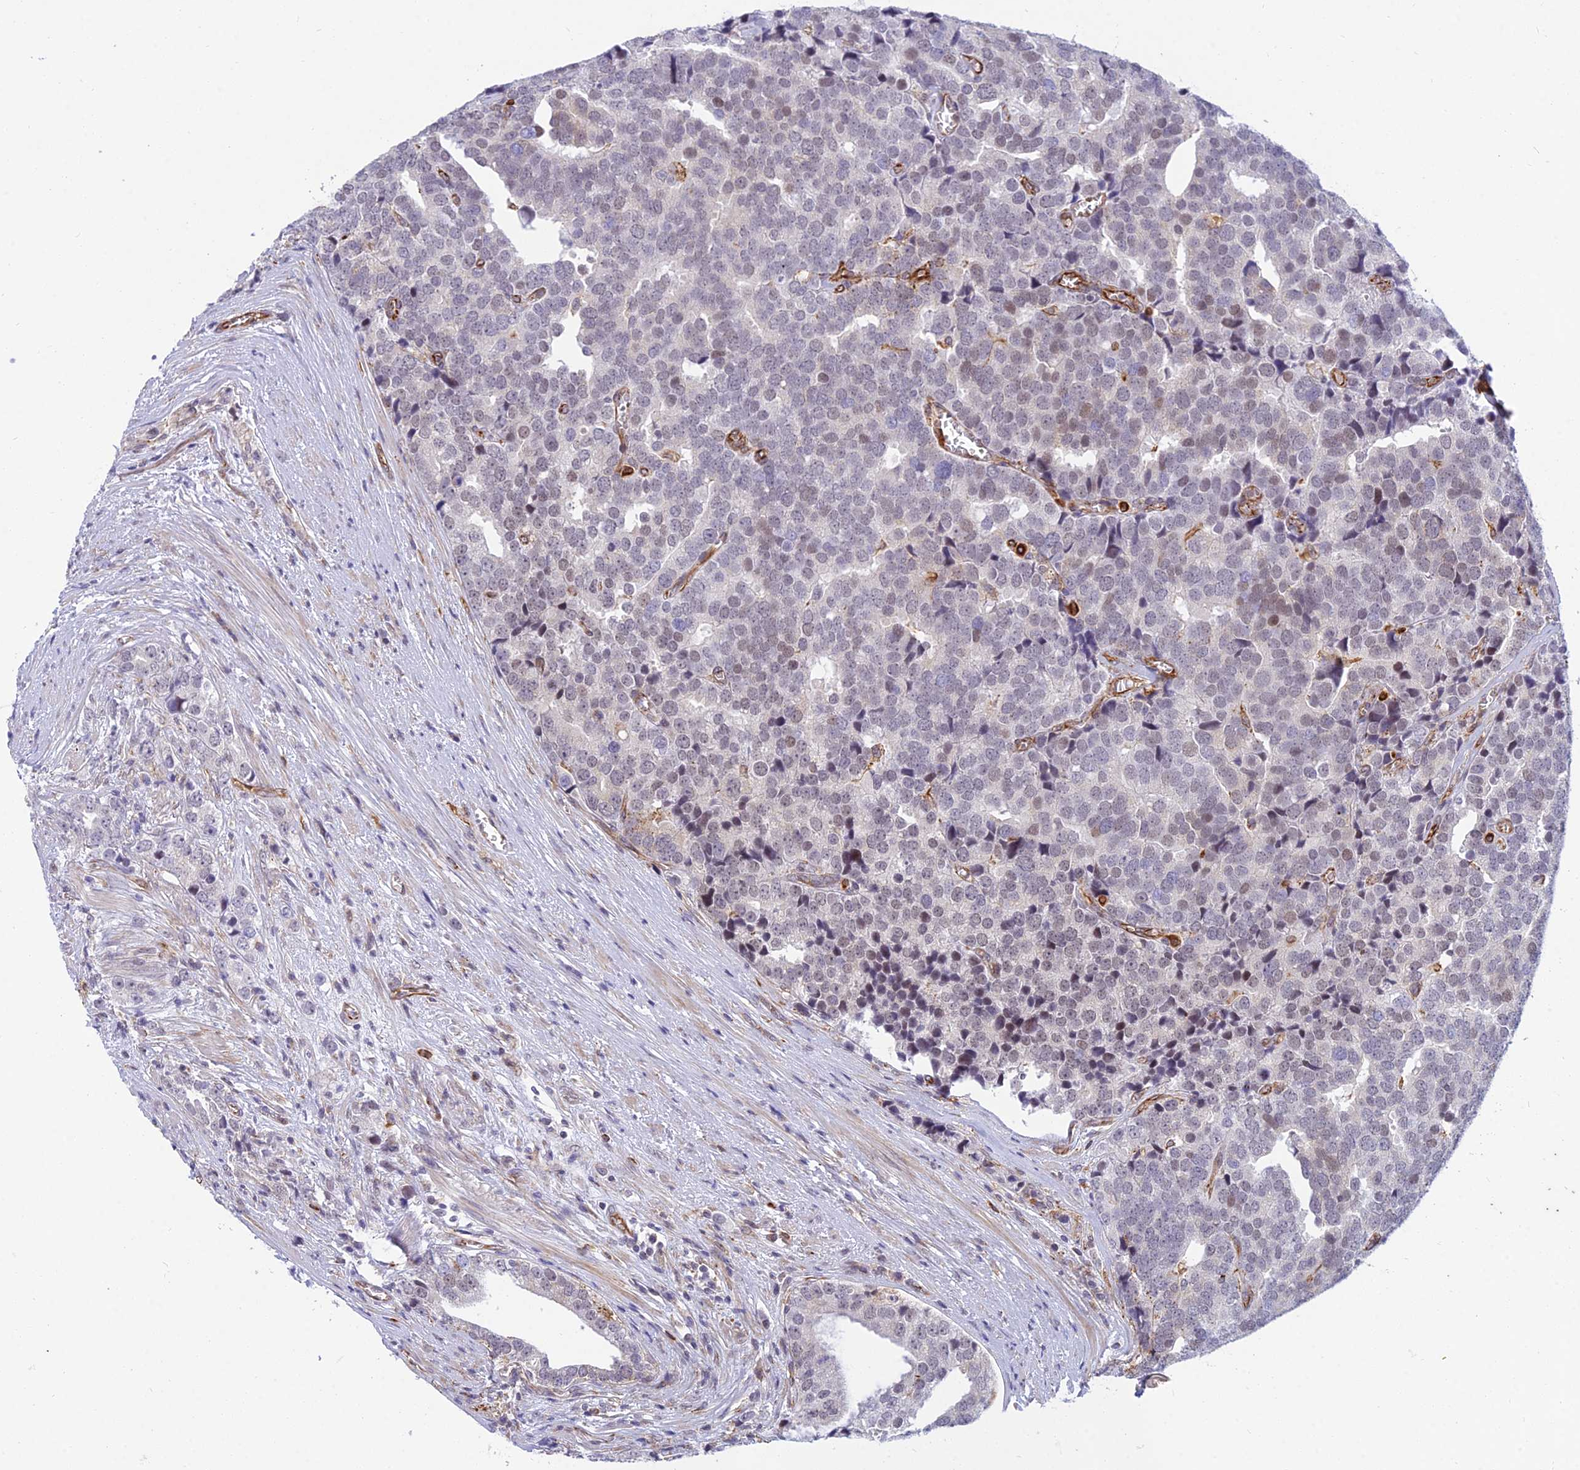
{"staining": {"intensity": "weak", "quantity": "<25%", "location": "nuclear"}, "tissue": "prostate cancer", "cell_type": "Tumor cells", "image_type": "cancer", "snomed": [{"axis": "morphology", "description": "Adenocarcinoma, High grade"}, {"axis": "topography", "description": "Prostate"}], "caption": "Immunohistochemistry (IHC) photomicrograph of prostate cancer stained for a protein (brown), which demonstrates no expression in tumor cells.", "gene": "SAPCD2", "patient": {"sex": "male", "age": 71}}